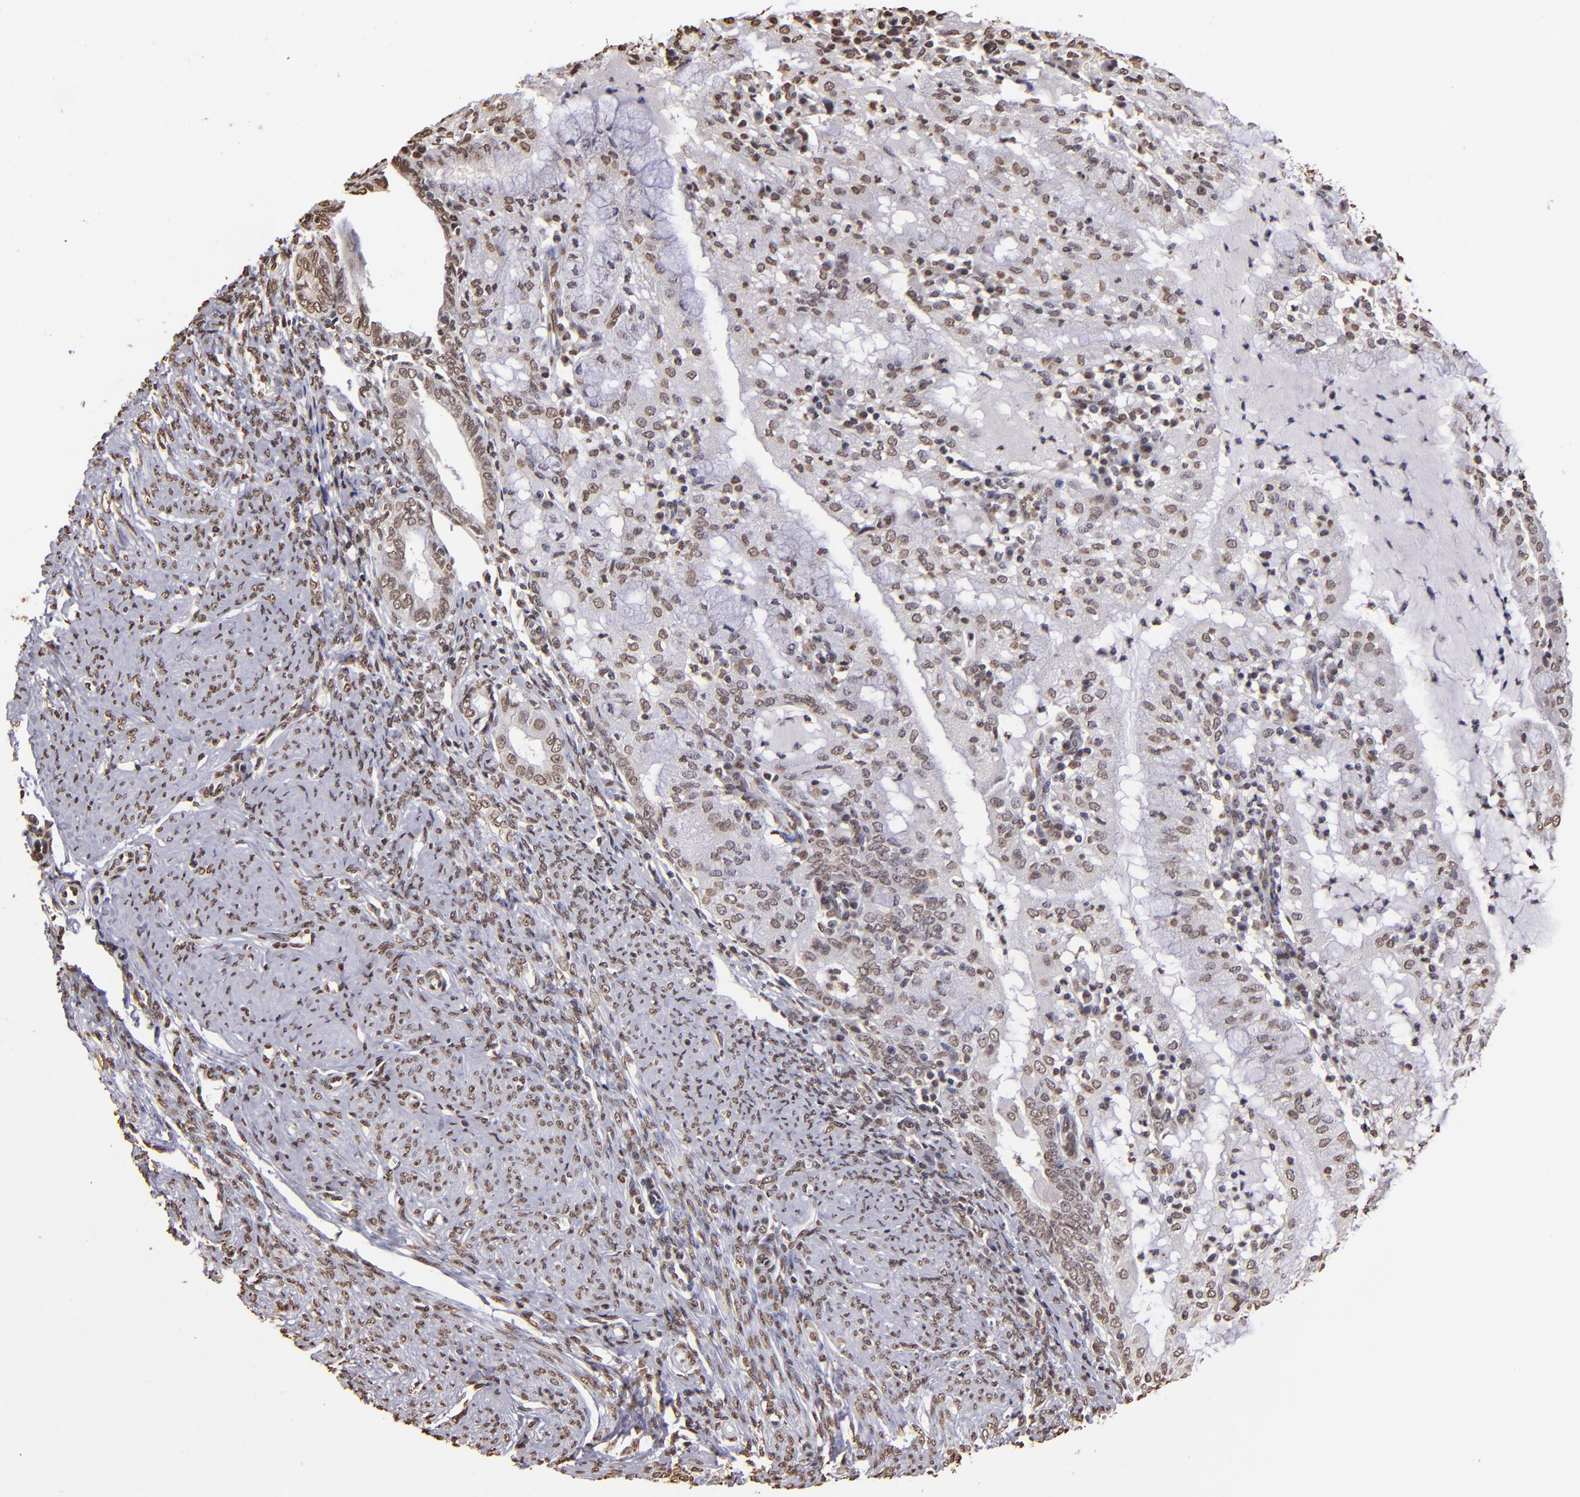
{"staining": {"intensity": "weak", "quantity": "25%-75%", "location": "nuclear"}, "tissue": "endometrial cancer", "cell_type": "Tumor cells", "image_type": "cancer", "snomed": [{"axis": "morphology", "description": "Adenocarcinoma, NOS"}, {"axis": "topography", "description": "Endometrium"}], "caption": "Adenocarcinoma (endometrial) stained for a protein (brown) displays weak nuclear positive expression in about 25%-75% of tumor cells.", "gene": "LBX1", "patient": {"sex": "female", "age": 63}}